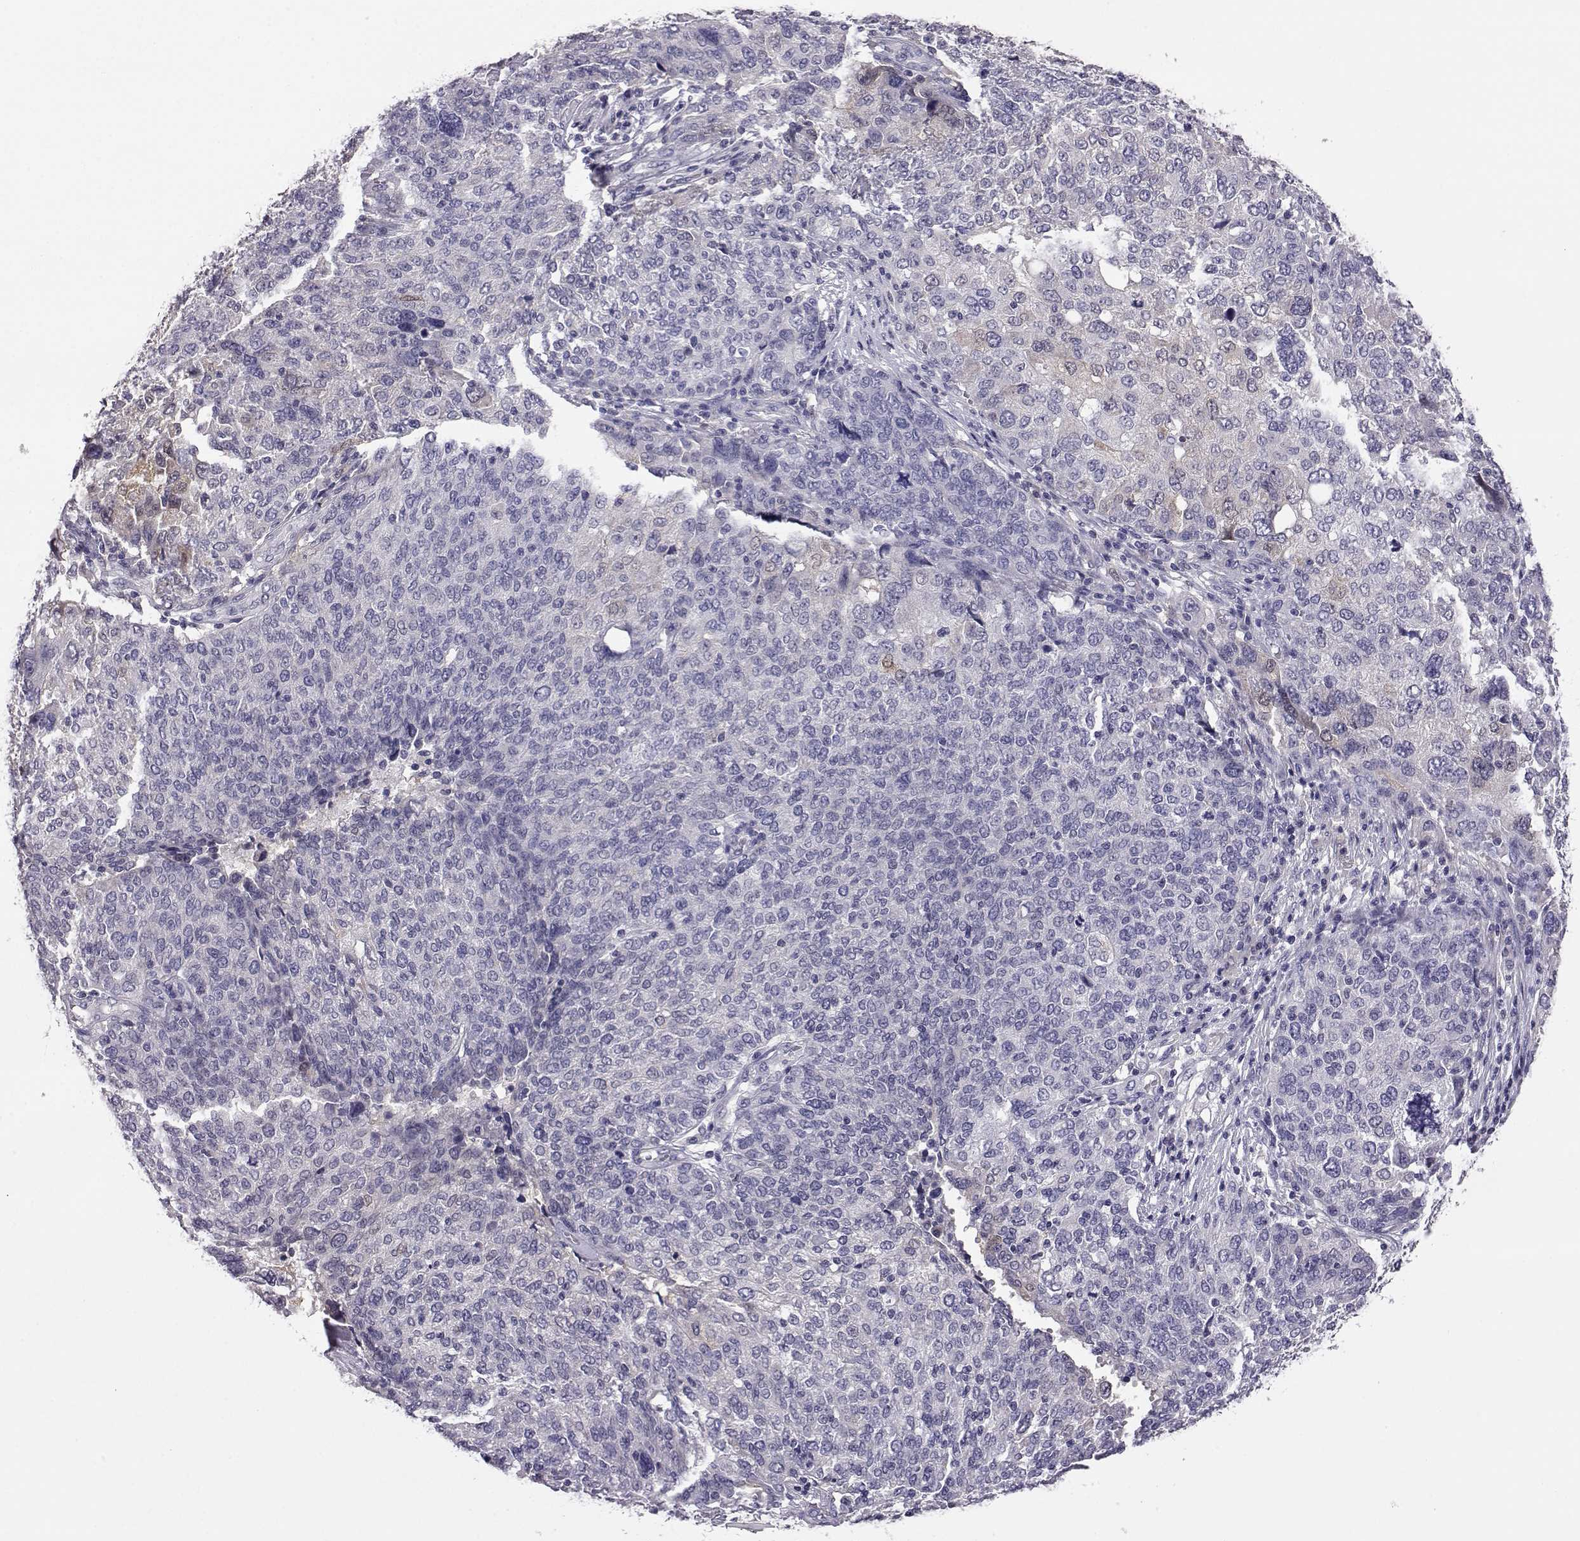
{"staining": {"intensity": "negative", "quantity": "none", "location": "none"}, "tissue": "ovarian cancer", "cell_type": "Tumor cells", "image_type": "cancer", "snomed": [{"axis": "morphology", "description": "Carcinoma, endometroid"}, {"axis": "topography", "description": "Ovary"}], "caption": "The image reveals no significant expression in tumor cells of ovarian endometroid carcinoma.", "gene": "AKR1B1", "patient": {"sex": "female", "age": 58}}